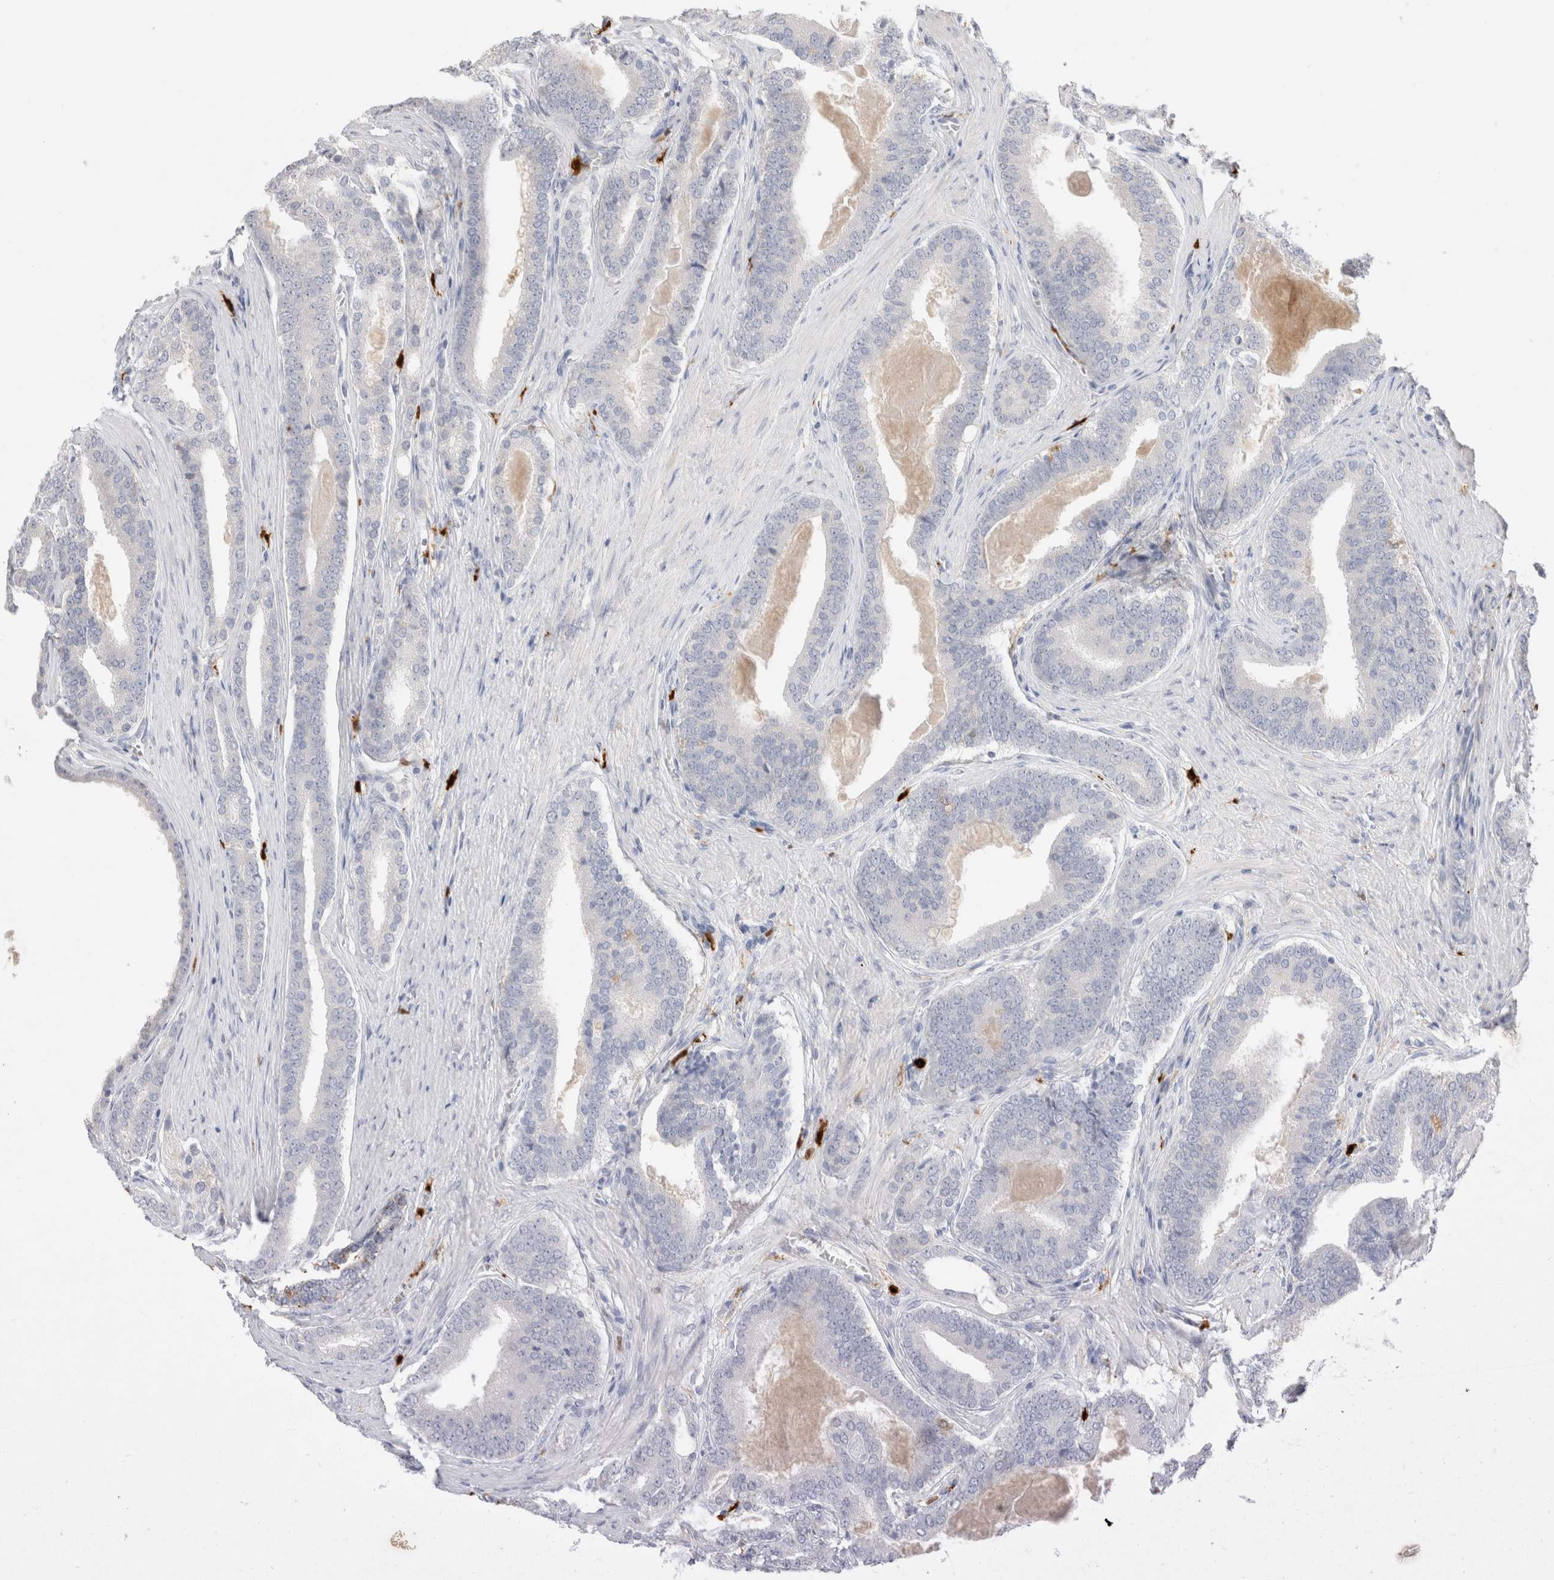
{"staining": {"intensity": "negative", "quantity": "none", "location": "none"}, "tissue": "prostate cancer", "cell_type": "Tumor cells", "image_type": "cancer", "snomed": [{"axis": "morphology", "description": "Adenocarcinoma, High grade"}, {"axis": "topography", "description": "Prostate"}], "caption": "Immunohistochemistry (IHC) histopathology image of human prostate adenocarcinoma (high-grade) stained for a protein (brown), which displays no positivity in tumor cells.", "gene": "HPGDS", "patient": {"sex": "male", "age": 60}}